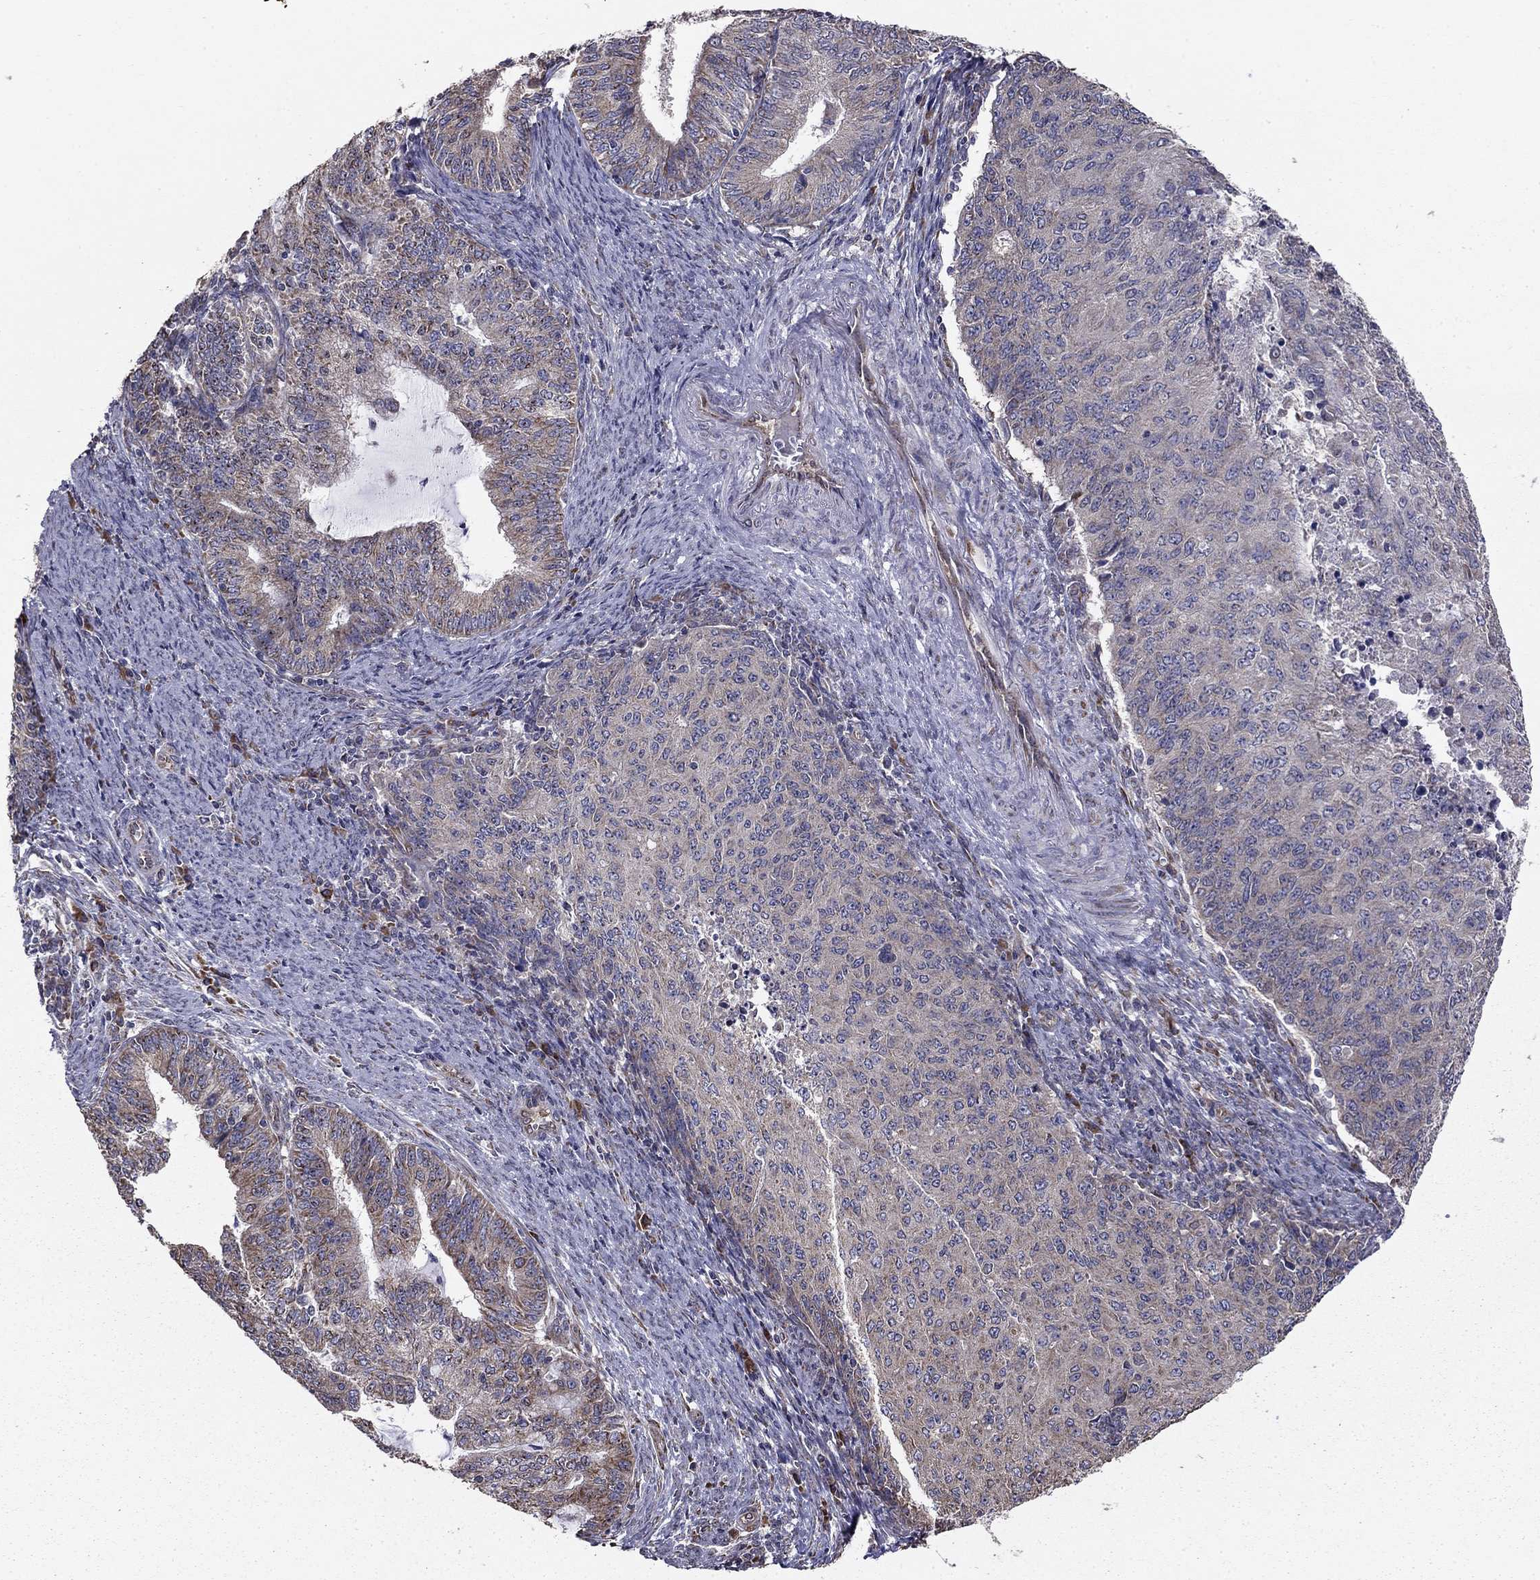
{"staining": {"intensity": "weak", "quantity": "25%-75%", "location": "cytoplasmic/membranous"}, "tissue": "endometrial cancer", "cell_type": "Tumor cells", "image_type": "cancer", "snomed": [{"axis": "morphology", "description": "Adenocarcinoma, NOS"}, {"axis": "topography", "description": "Endometrium"}], "caption": "Immunohistochemistry (DAB (3,3'-diaminobenzidine)) staining of endometrial cancer reveals weak cytoplasmic/membranous protein staining in approximately 25%-75% of tumor cells.", "gene": "NKIRAS1", "patient": {"sex": "female", "age": 82}}